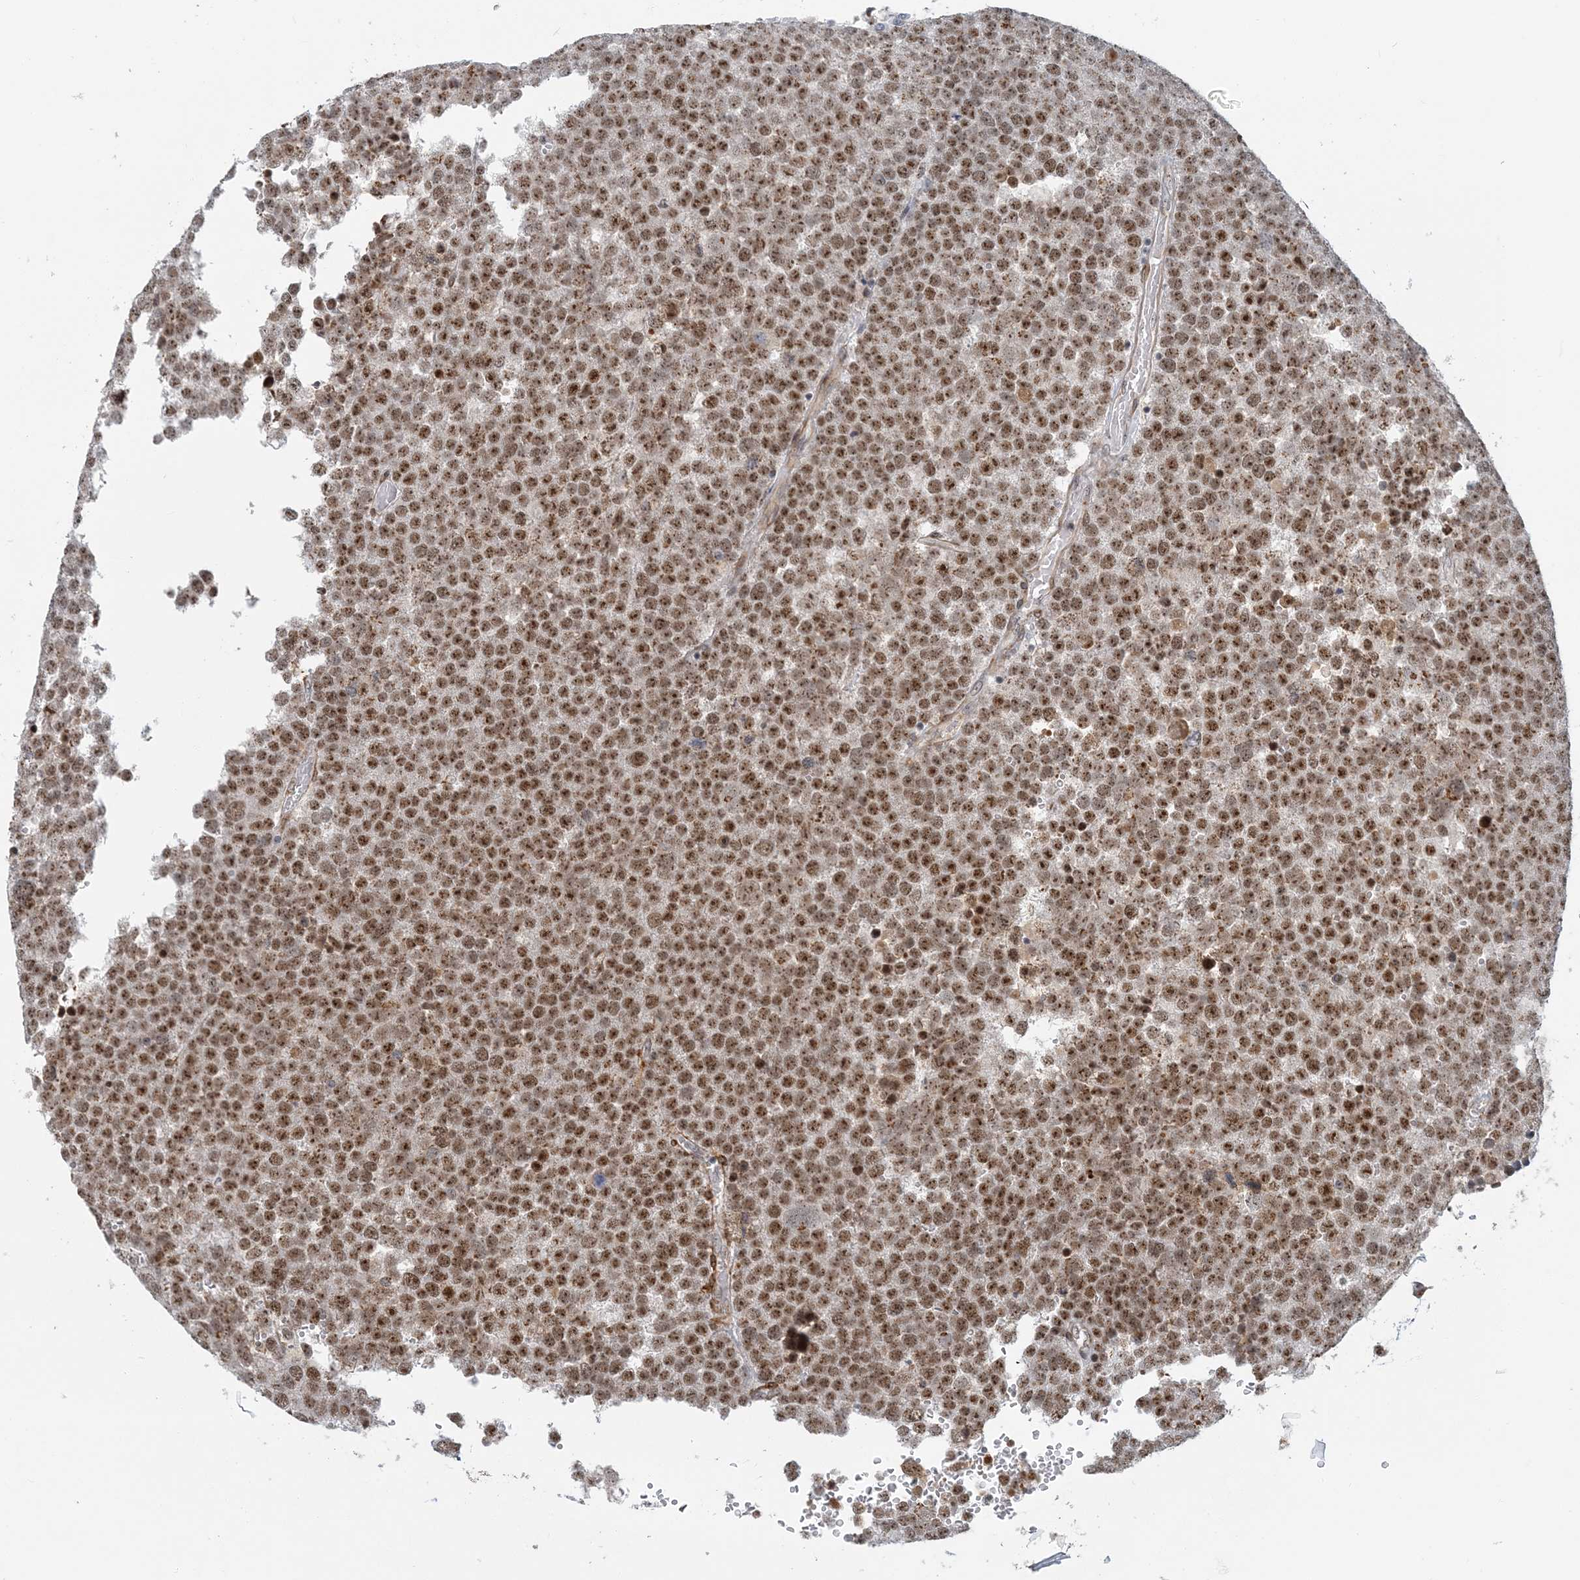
{"staining": {"intensity": "moderate", "quantity": ">75%", "location": "nuclear"}, "tissue": "testis cancer", "cell_type": "Tumor cells", "image_type": "cancer", "snomed": [{"axis": "morphology", "description": "Seminoma, NOS"}, {"axis": "topography", "description": "Testis"}], "caption": "The micrograph exhibits a brown stain indicating the presence of a protein in the nuclear of tumor cells in testis cancer.", "gene": "PLRG1", "patient": {"sex": "male", "age": 71}}